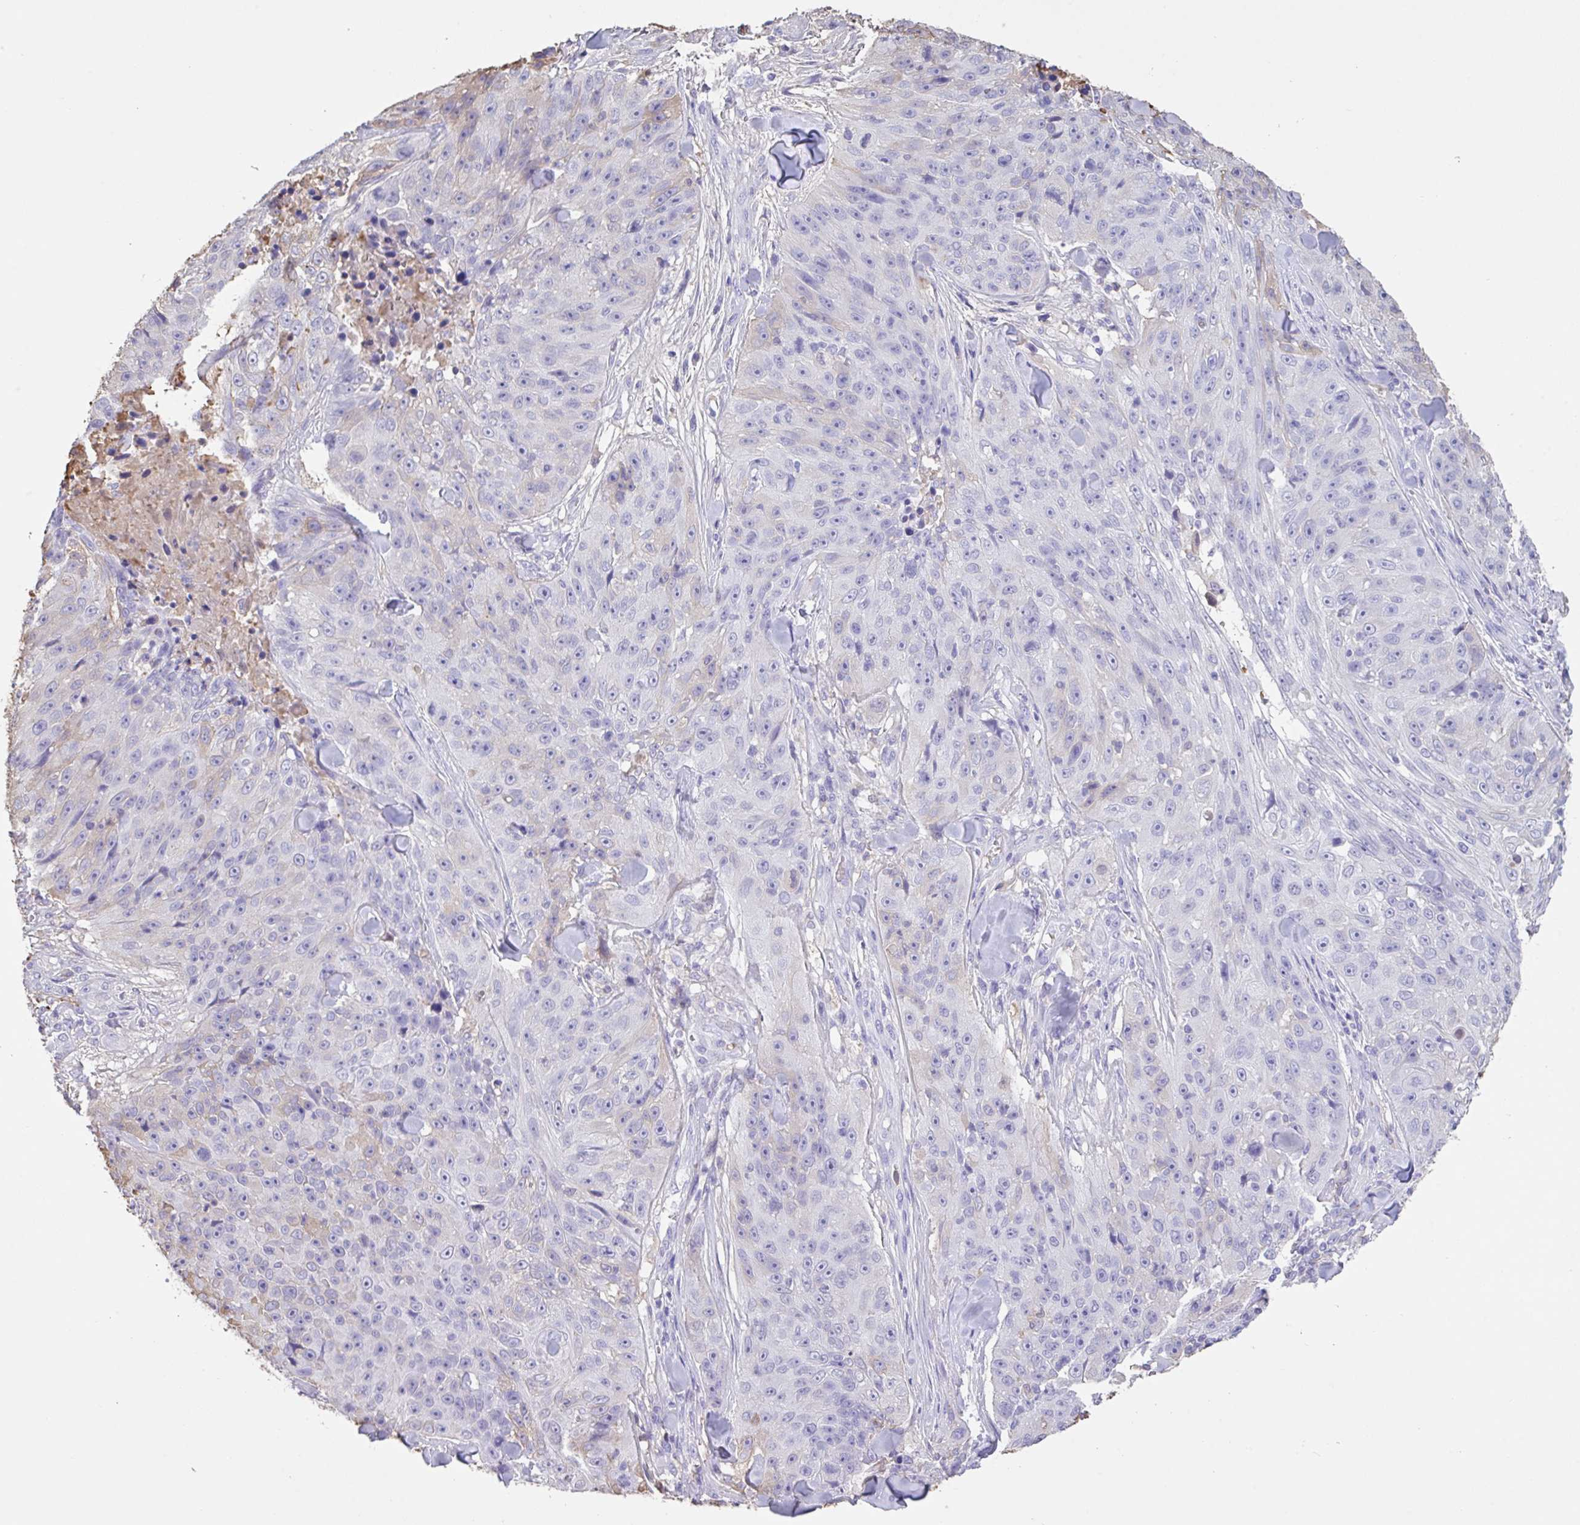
{"staining": {"intensity": "negative", "quantity": "none", "location": "none"}, "tissue": "skin cancer", "cell_type": "Tumor cells", "image_type": "cancer", "snomed": [{"axis": "morphology", "description": "Squamous cell carcinoma, NOS"}, {"axis": "topography", "description": "Skin"}], "caption": "IHC histopathology image of neoplastic tissue: human skin cancer (squamous cell carcinoma) stained with DAB demonstrates no significant protein staining in tumor cells.", "gene": "HOXC12", "patient": {"sex": "female", "age": 87}}